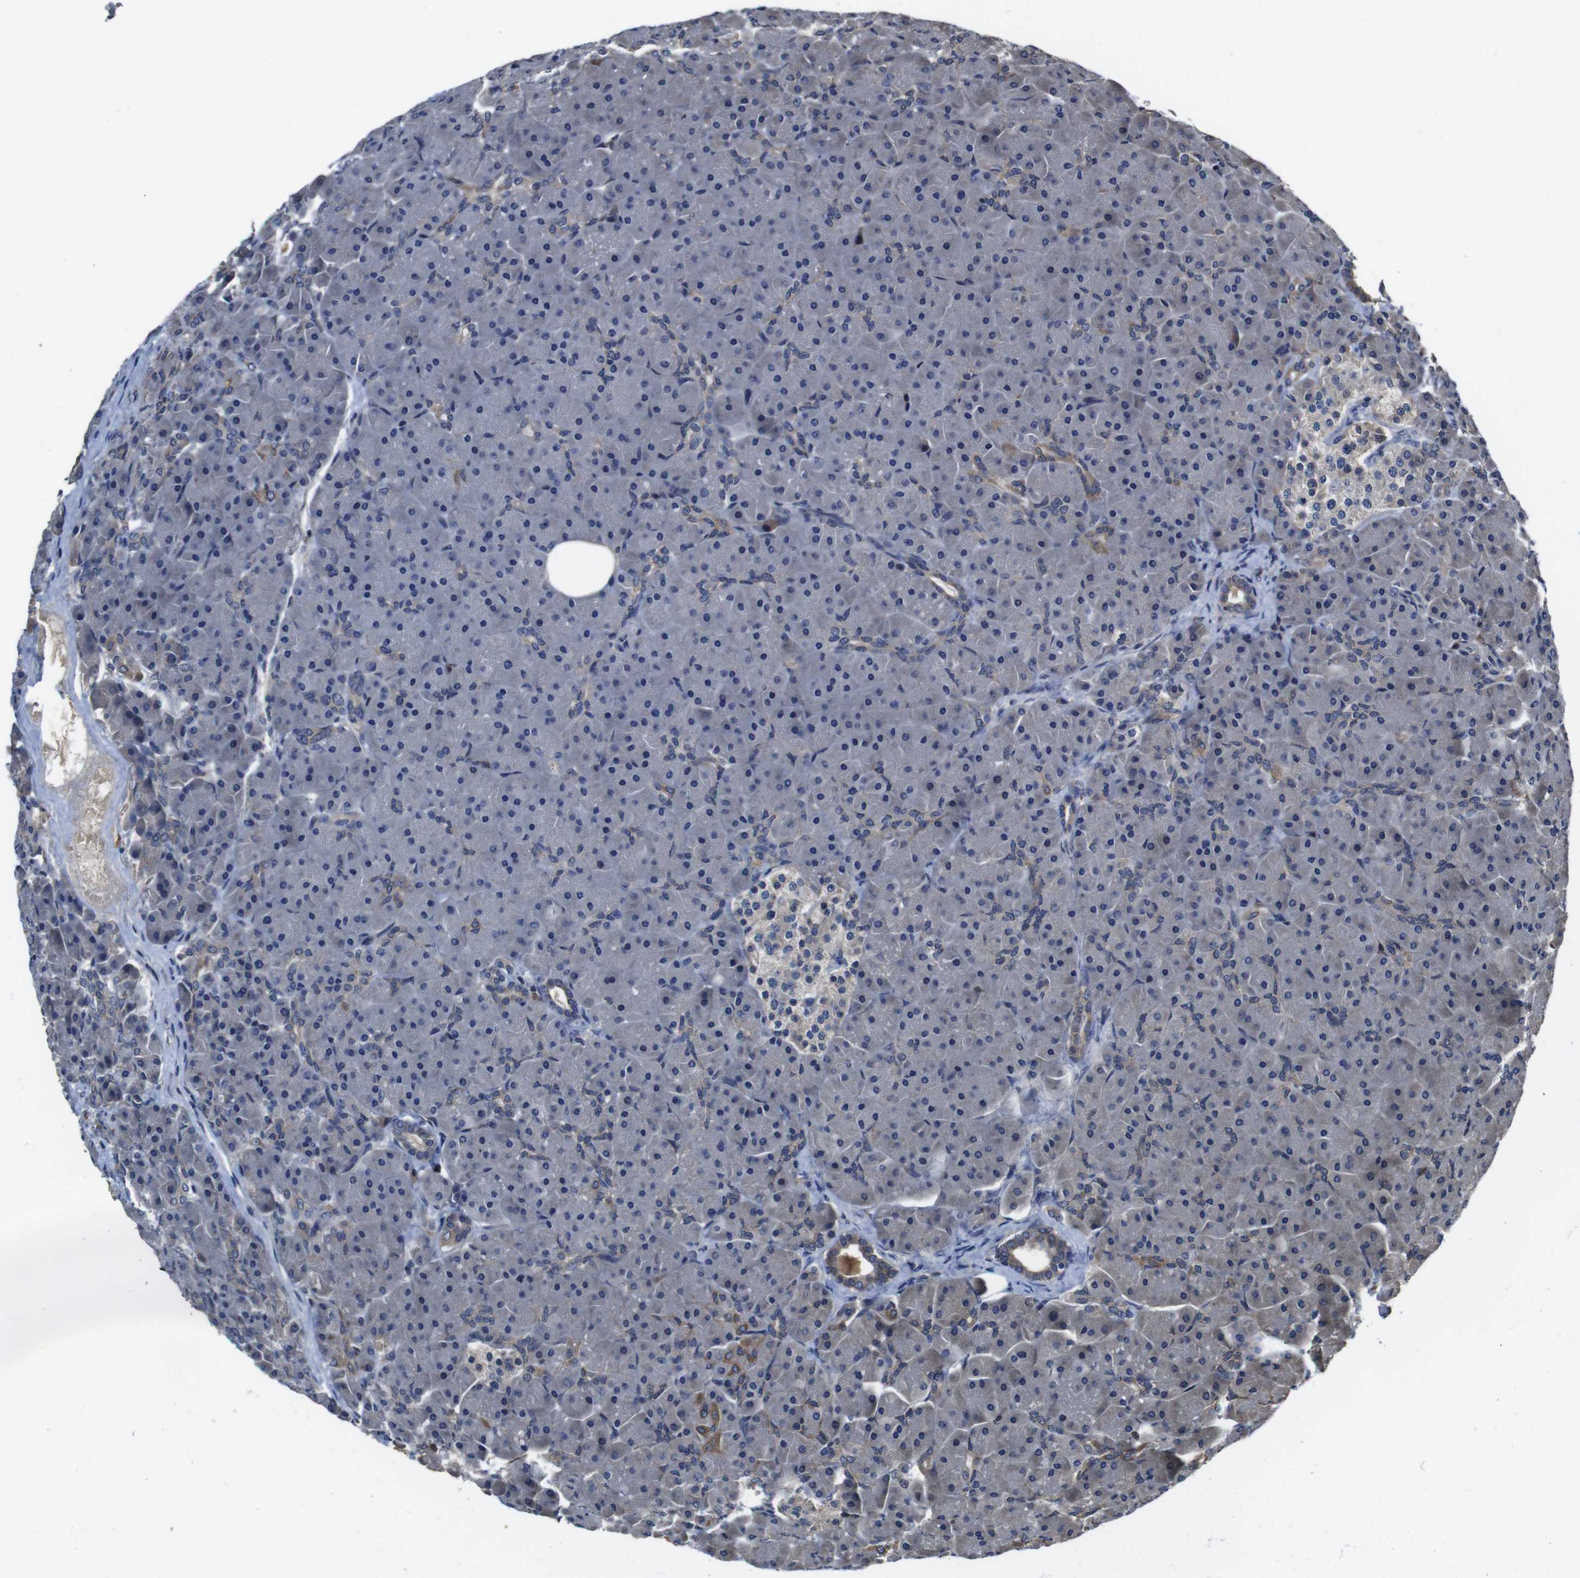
{"staining": {"intensity": "weak", "quantity": "<25%", "location": "cytoplasmic/membranous"}, "tissue": "pancreas", "cell_type": "Exocrine glandular cells", "image_type": "normal", "snomed": [{"axis": "morphology", "description": "Normal tissue, NOS"}, {"axis": "topography", "description": "Pancreas"}], "caption": "Protein analysis of unremarkable pancreas reveals no significant positivity in exocrine glandular cells. Nuclei are stained in blue.", "gene": "CXCL11", "patient": {"sex": "male", "age": 66}}